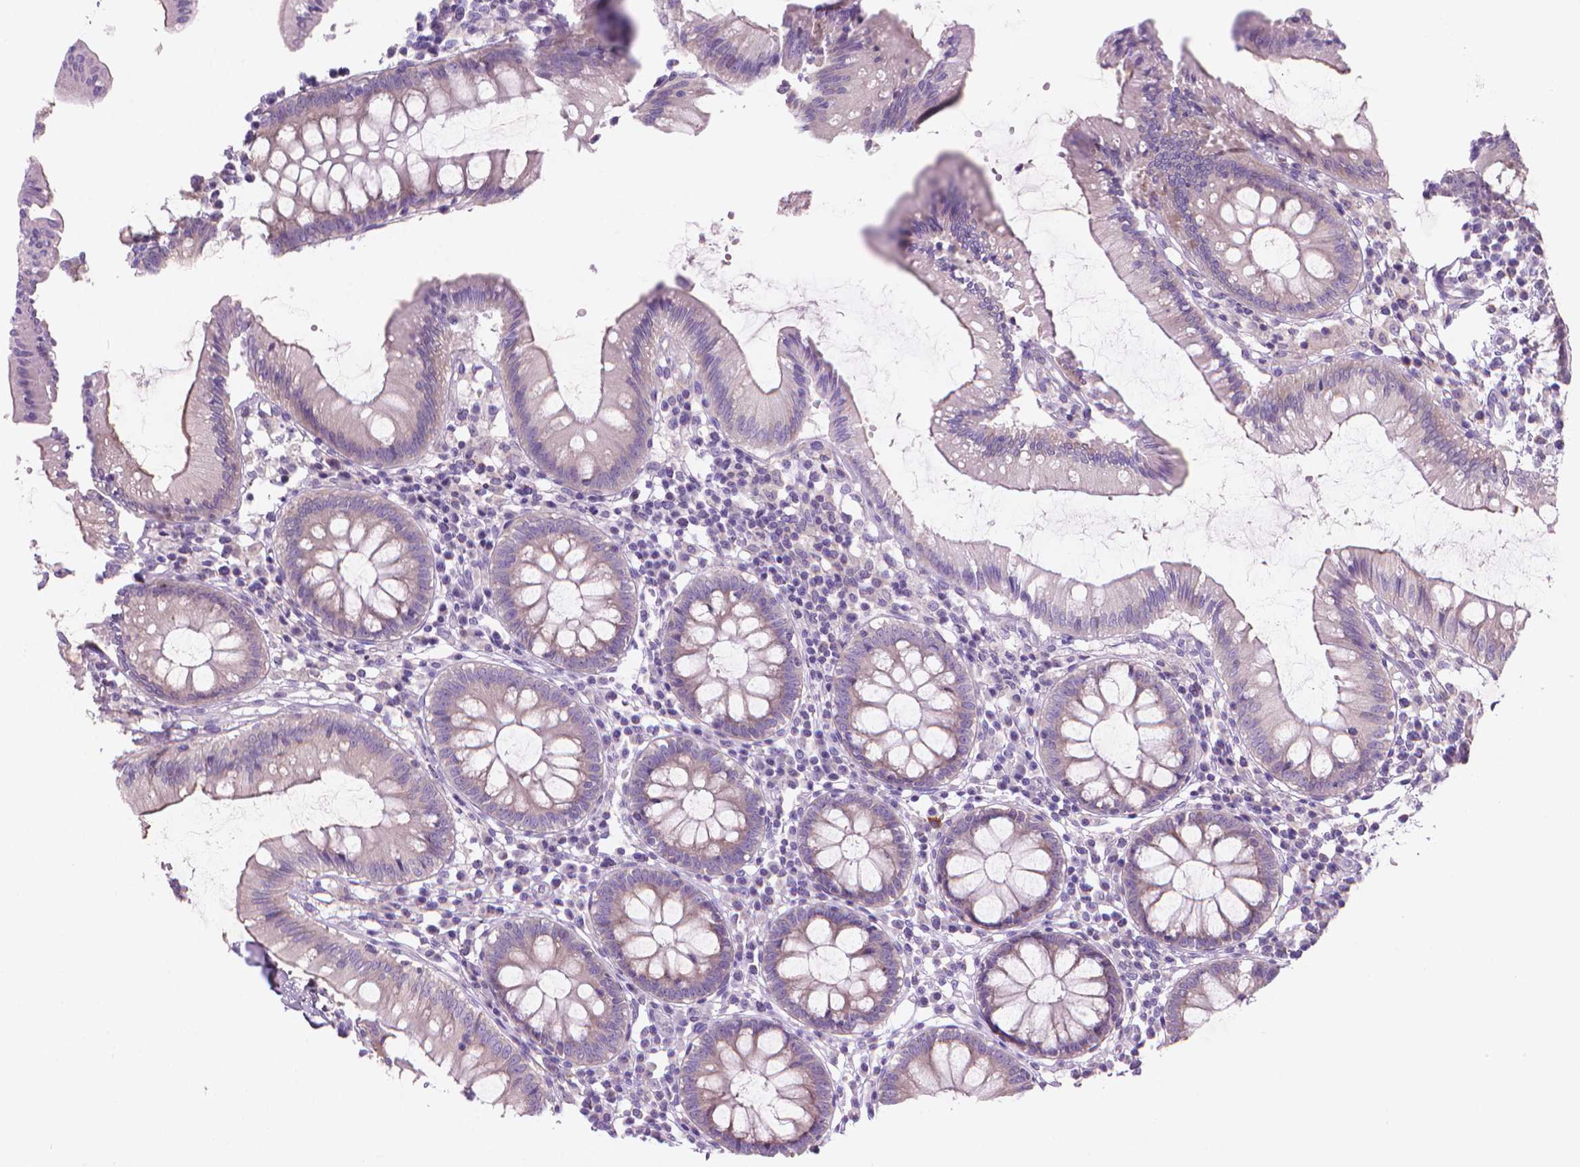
{"staining": {"intensity": "negative", "quantity": "none", "location": "none"}, "tissue": "colon", "cell_type": "Endothelial cells", "image_type": "normal", "snomed": [{"axis": "morphology", "description": "Normal tissue, NOS"}, {"axis": "morphology", "description": "Adenocarcinoma, NOS"}, {"axis": "topography", "description": "Colon"}], "caption": "This is an IHC photomicrograph of normal human colon. There is no positivity in endothelial cells.", "gene": "ENSG00000187186", "patient": {"sex": "male", "age": 83}}